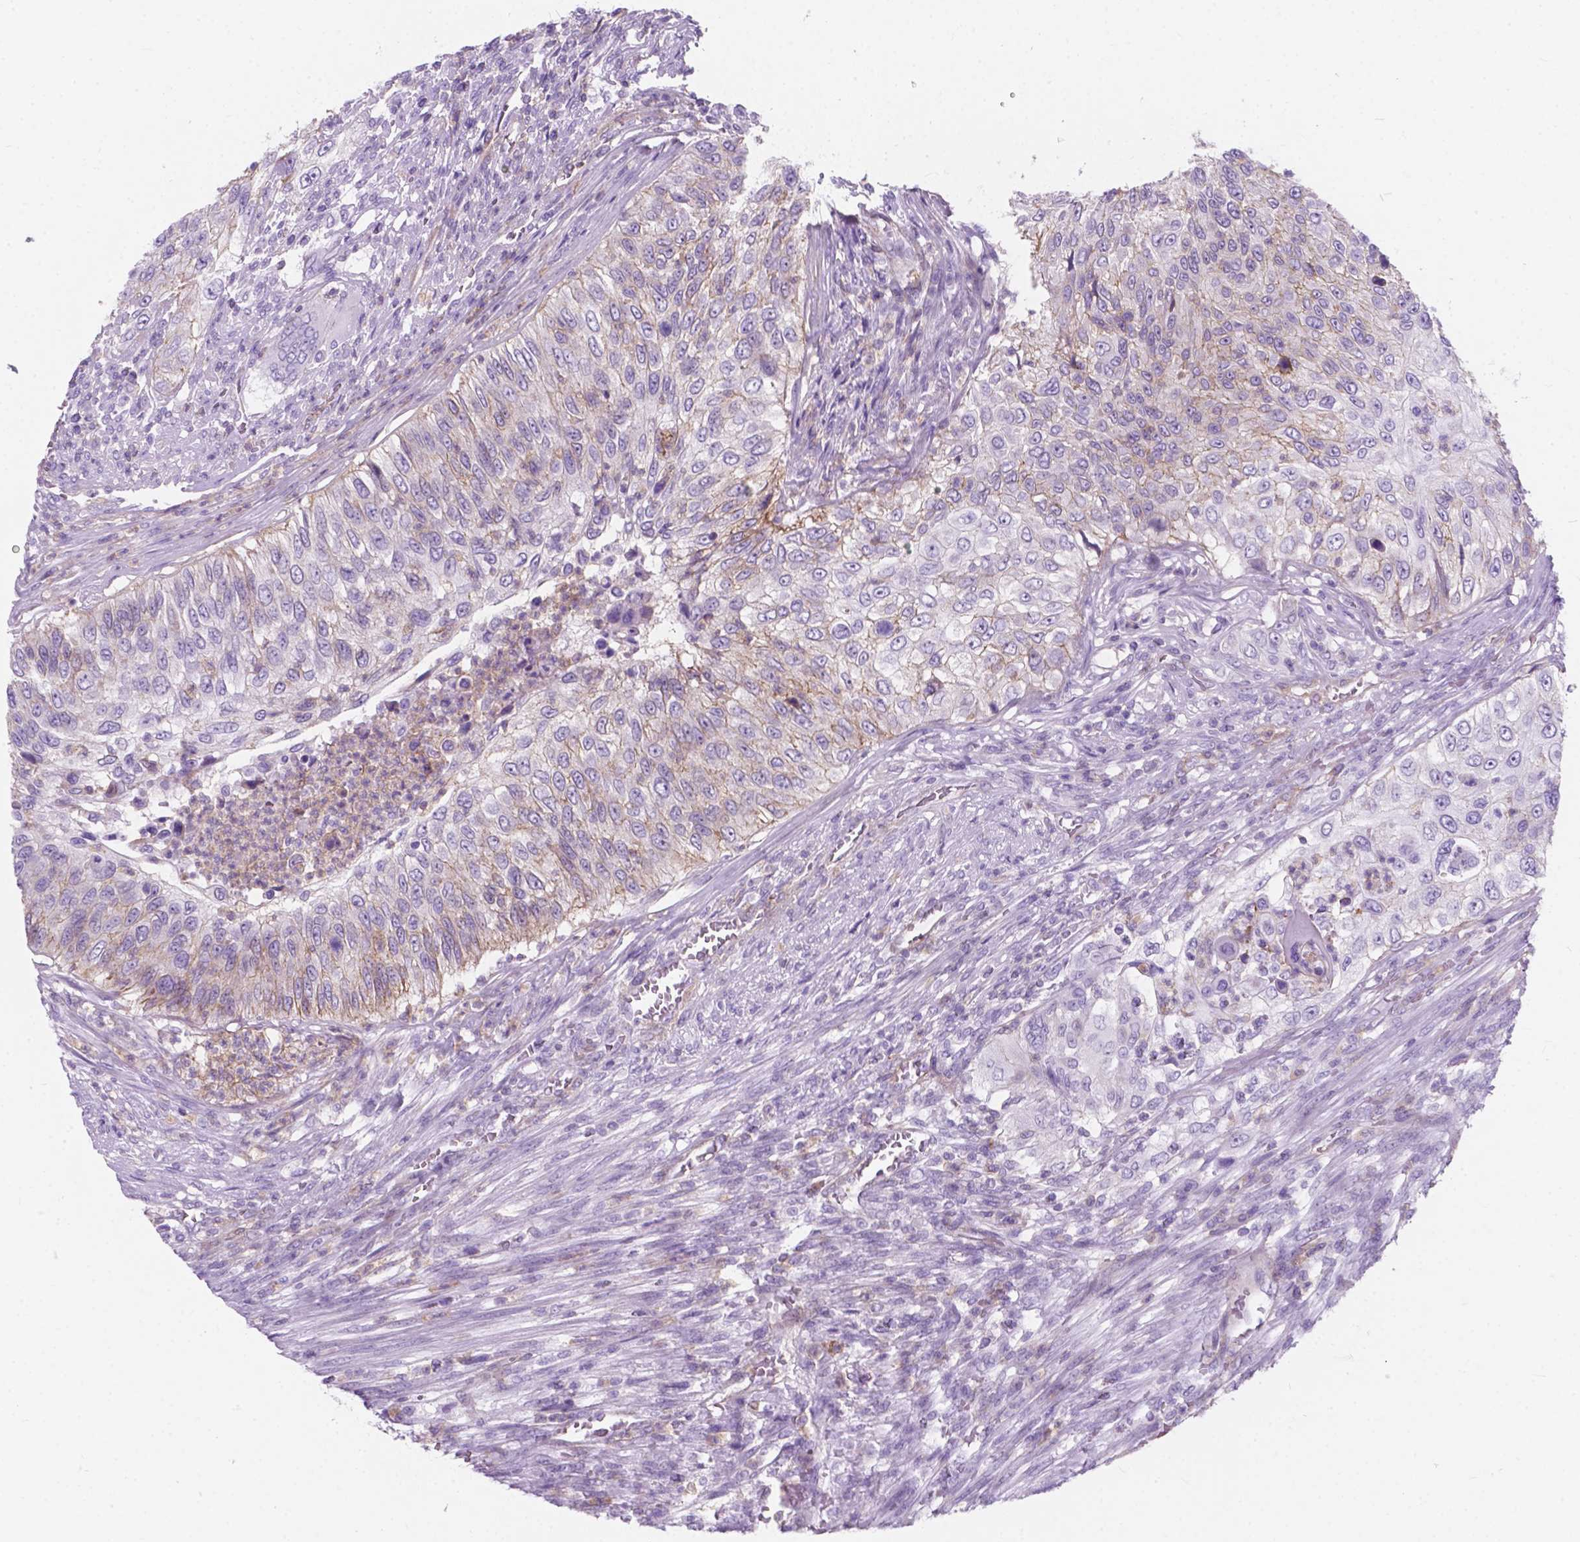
{"staining": {"intensity": "moderate", "quantity": "<25%", "location": "cytoplasmic/membranous"}, "tissue": "urothelial cancer", "cell_type": "Tumor cells", "image_type": "cancer", "snomed": [{"axis": "morphology", "description": "Urothelial carcinoma, High grade"}, {"axis": "topography", "description": "Urinary bladder"}], "caption": "Immunohistochemical staining of urothelial carcinoma (high-grade) reveals low levels of moderate cytoplasmic/membranous expression in approximately <25% of tumor cells. (DAB (3,3'-diaminobenzidine) = brown stain, brightfield microscopy at high magnification).", "gene": "KIAA0040", "patient": {"sex": "female", "age": 60}}